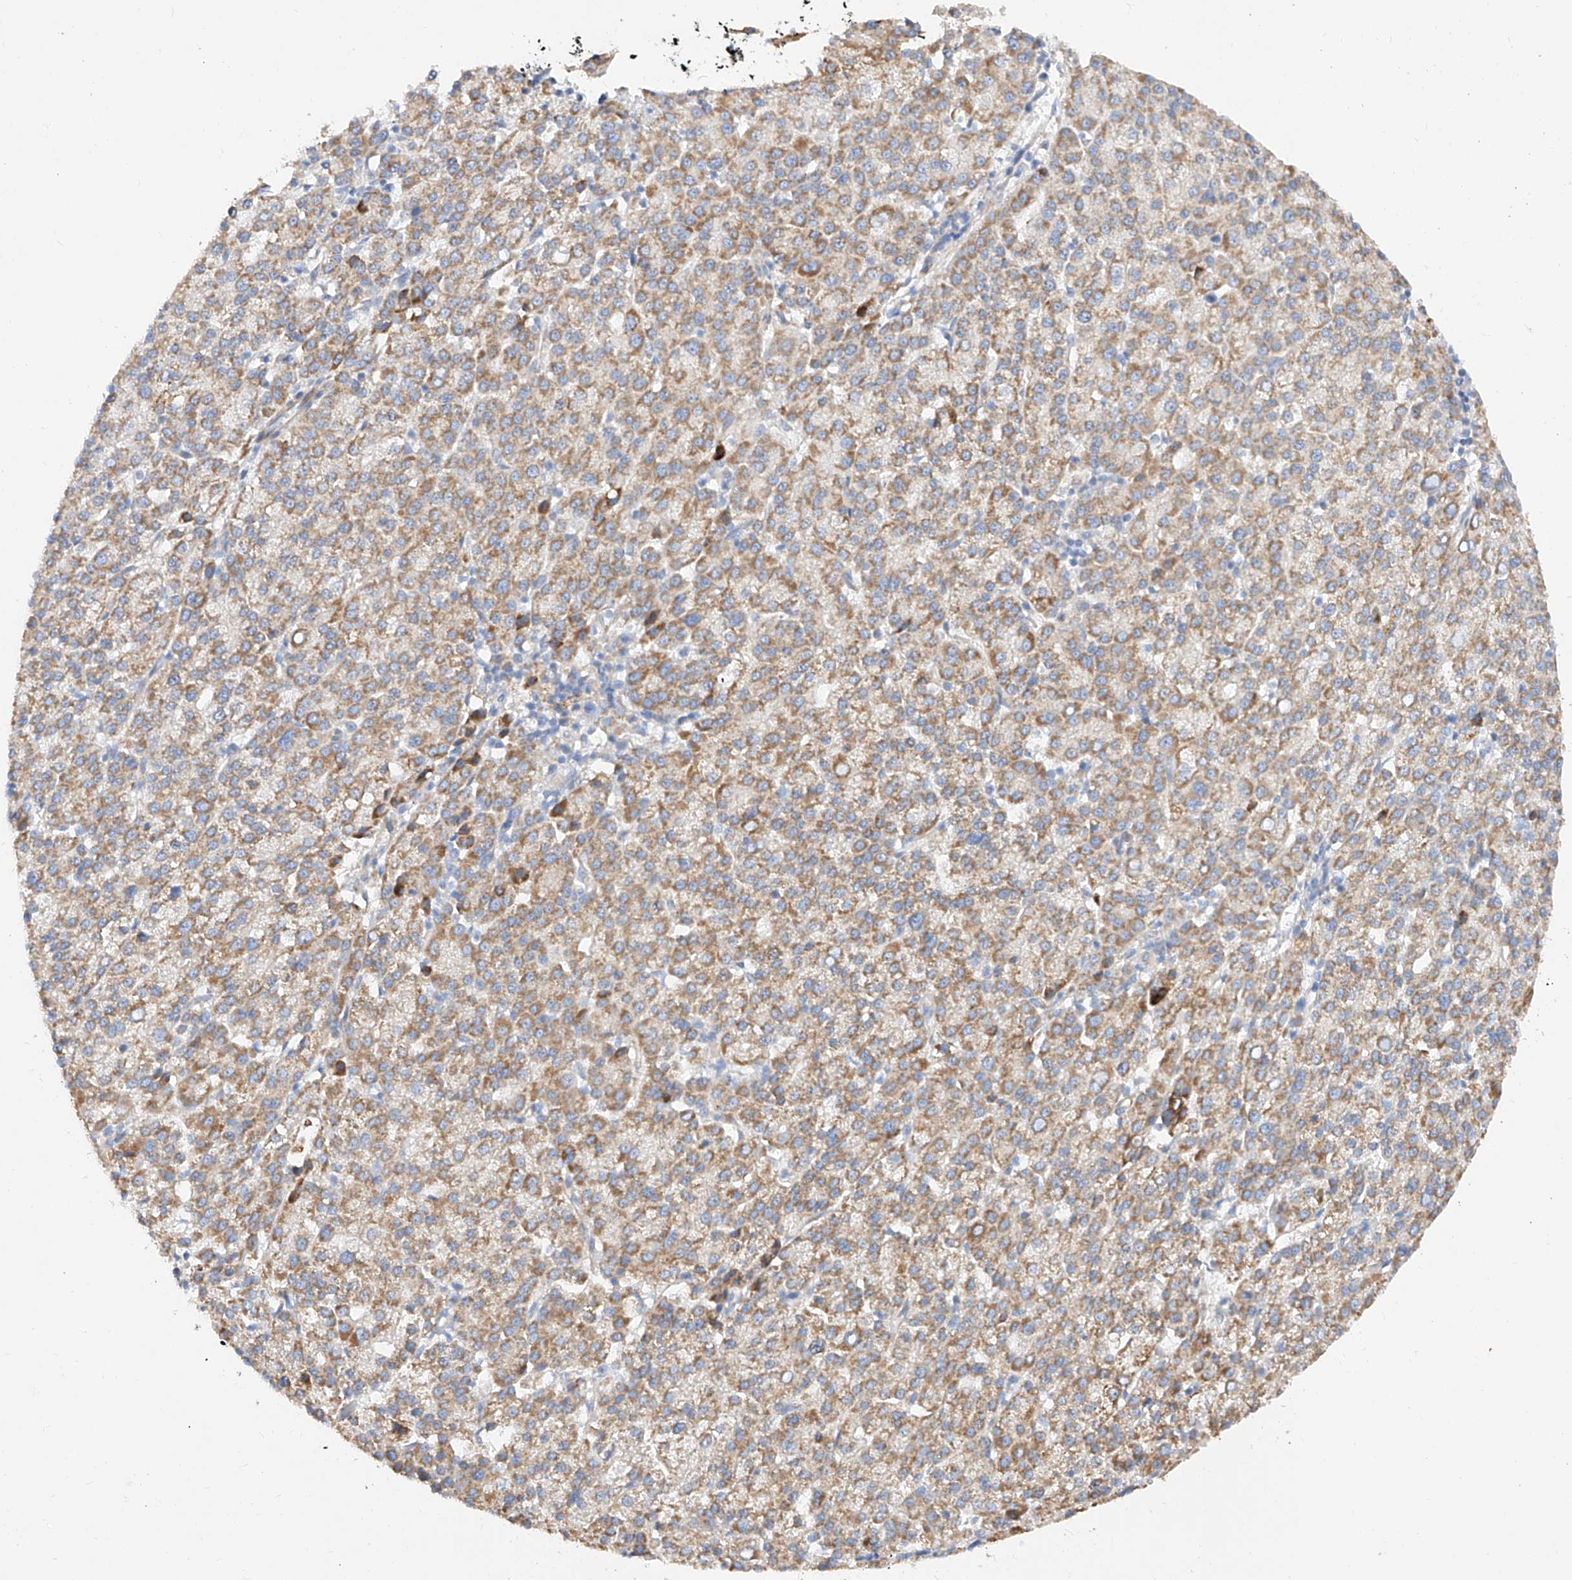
{"staining": {"intensity": "moderate", "quantity": ">75%", "location": "cytoplasmic/membranous"}, "tissue": "liver cancer", "cell_type": "Tumor cells", "image_type": "cancer", "snomed": [{"axis": "morphology", "description": "Carcinoma, Hepatocellular, NOS"}, {"axis": "topography", "description": "Liver"}], "caption": "This is an image of IHC staining of liver cancer, which shows moderate staining in the cytoplasmic/membranous of tumor cells.", "gene": "CST9", "patient": {"sex": "female", "age": 58}}